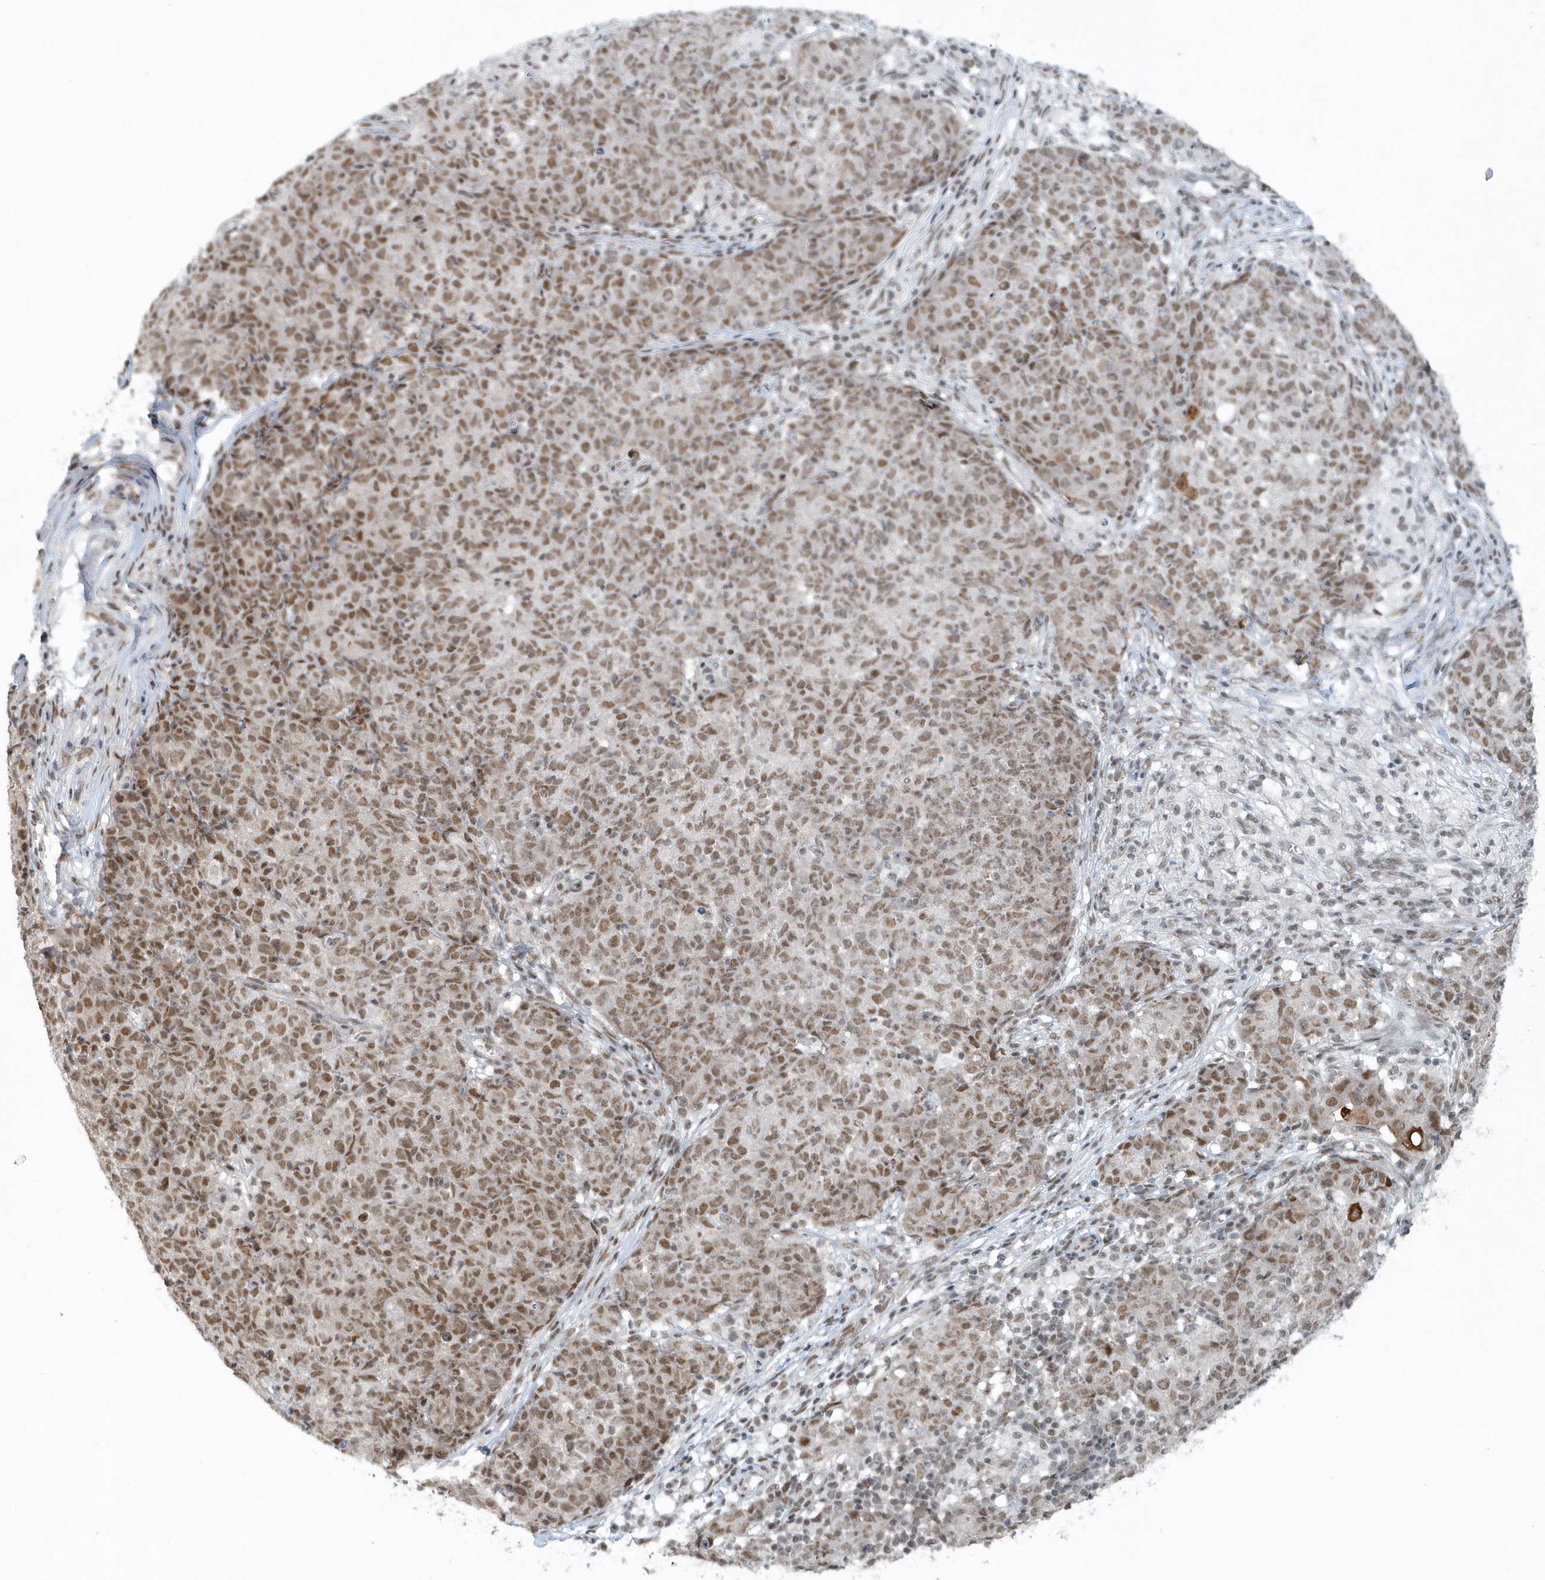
{"staining": {"intensity": "moderate", "quantity": ">75%", "location": "cytoplasmic/membranous,nuclear"}, "tissue": "ovarian cancer", "cell_type": "Tumor cells", "image_type": "cancer", "snomed": [{"axis": "morphology", "description": "Carcinoma, endometroid"}, {"axis": "topography", "description": "Ovary"}], "caption": "Protein expression analysis of ovarian cancer (endometroid carcinoma) exhibits moderate cytoplasmic/membranous and nuclear positivity in about >75% of tumor cells. (DAB IHC, brown staining for protein, blue staining for nuclei).", "gene": "YTHDC1", "patient": {"sex": "female", "age": 42}}